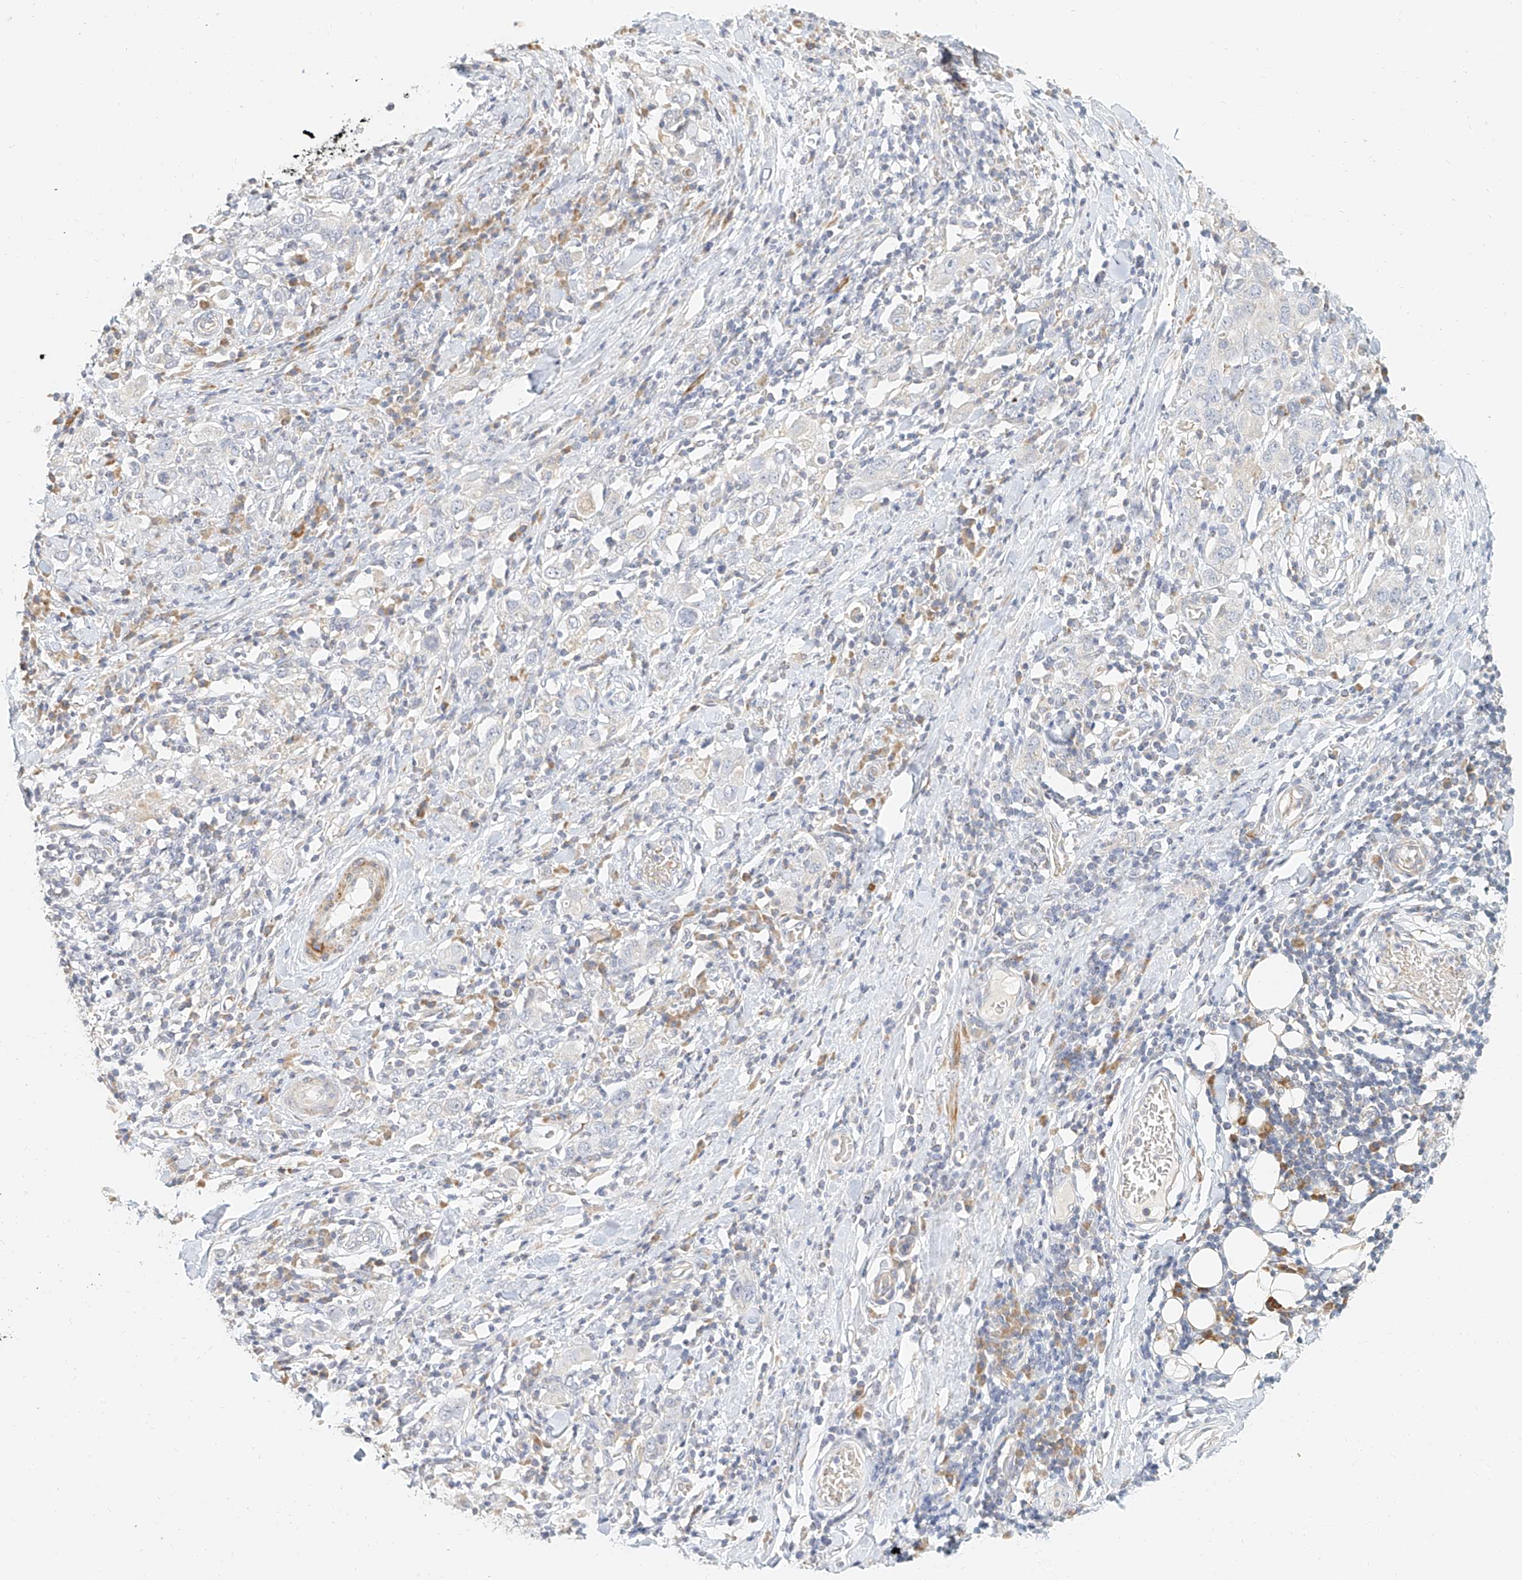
{"staining": {"intensity": "negative", "quantity": "none", "location": "none"}, "tissue": "stomach cancer", "cell_type": "Tumor cells", "image_type": "cancer", "snomed": [{"axis": "morphology", "description": "Adenocarcinoma, NOS"}, {"axis": "topography", "description": "Stomach, upper"}], "caption": "Photomicrograph shows no significant protein staining in tumor cells of adenocarcinoma (stomach).", "gene": "CXorf58", "patient": {"sex": "male", "age": 62}}